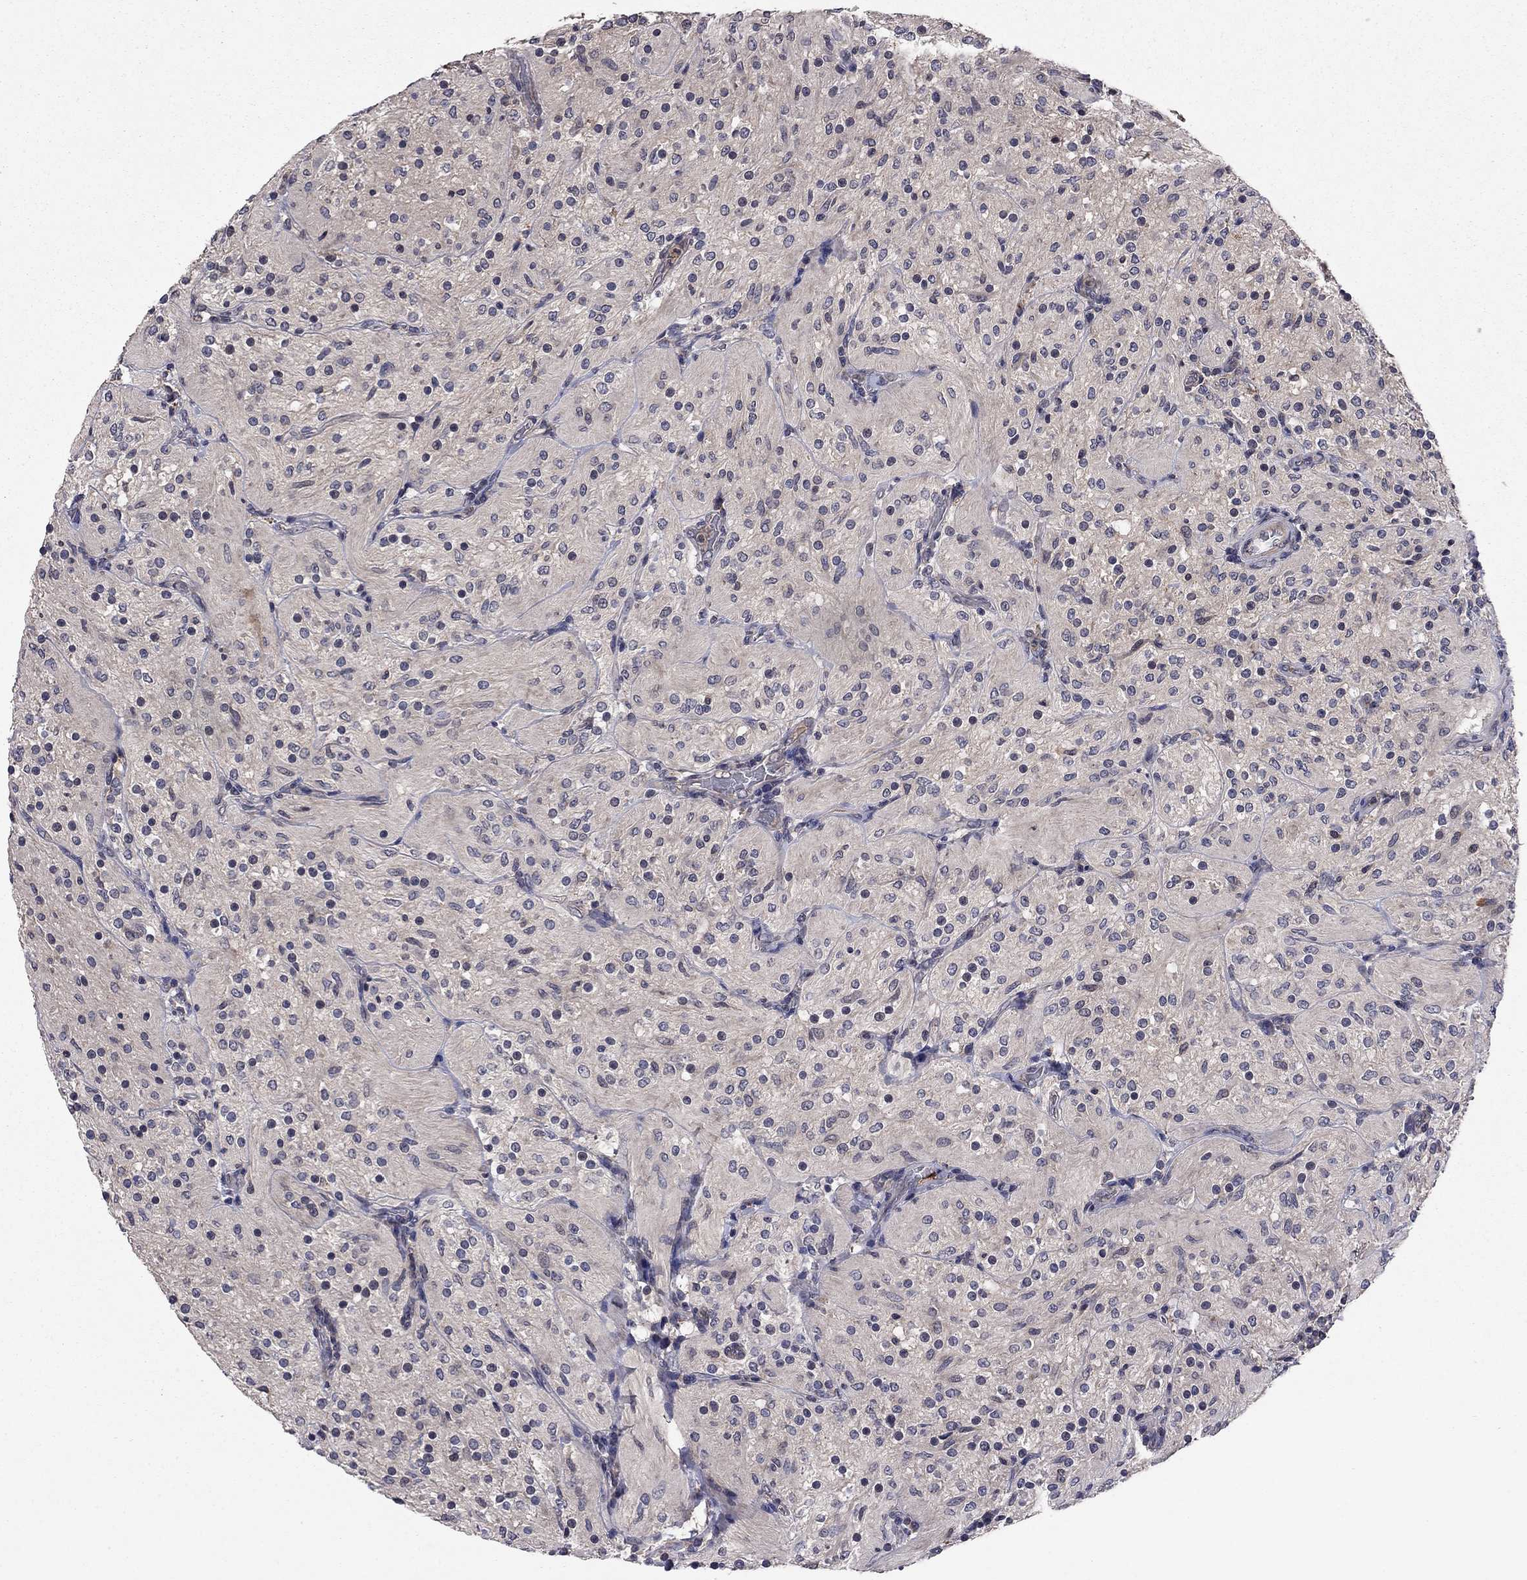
{"staining": {"intensity": "negative", "quantity": "none", "location": "none"}, "tissue": "glioma", "cell_type": "Tumor cells", "image_type": "cancer", "snomed": [{"axis": "morphology", "description": "Glioma, malignant, Low grade"}, {"axis": "topography", "description": "Brain"}], "caption": "An immunohistochemistry (IHC) image of low-grade glioma (malignant) is shown. There is no staining in tumor cells of low-grade glioma (malignant).", "gene": "PROS1", "patient": {"sex": "male", "age": 3}}